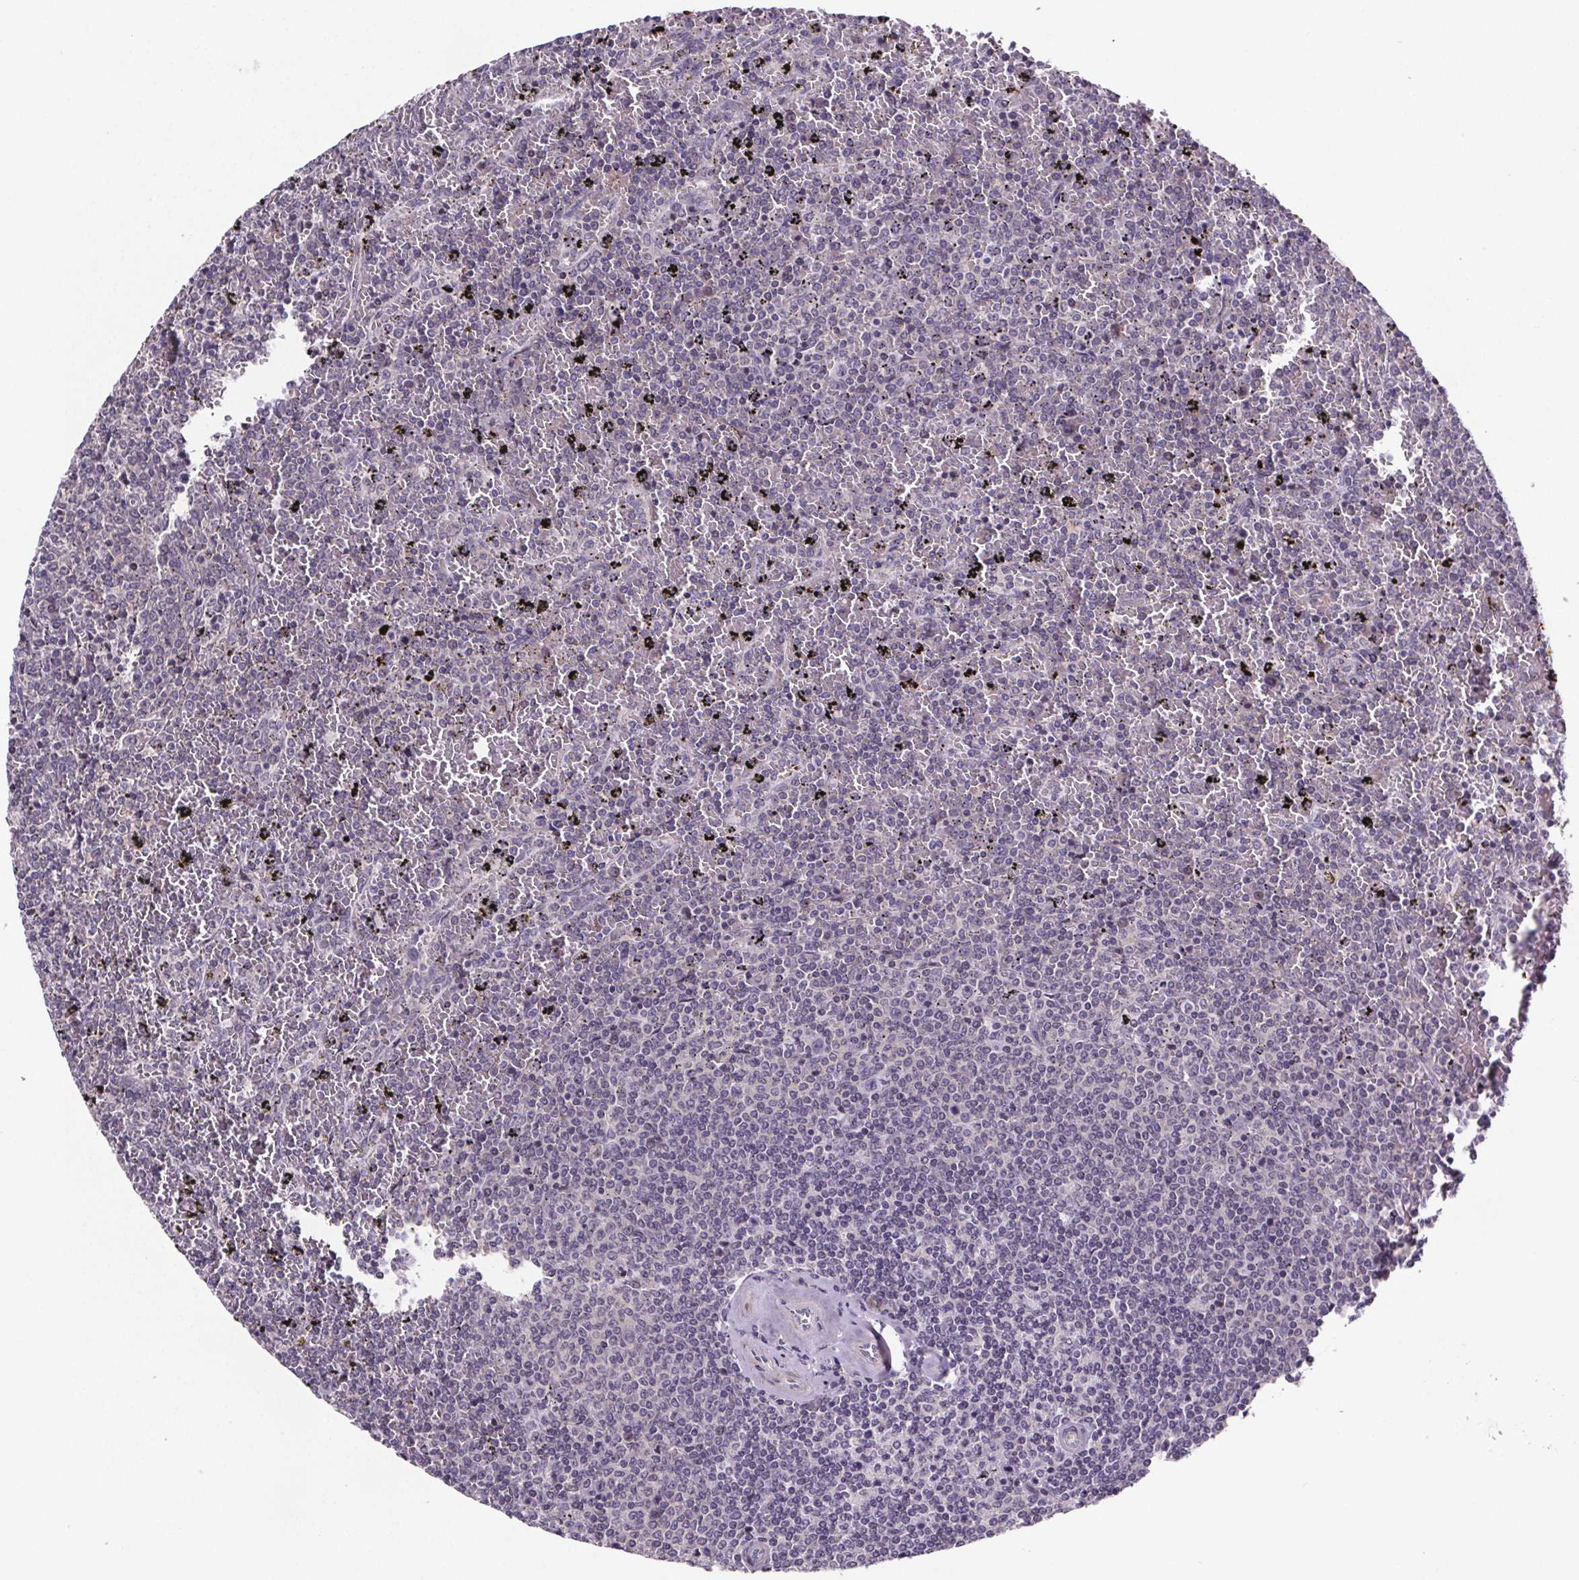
{"staining": {"intensity": "negative", "quantity": "none", "location": "none"}, "tissue": "lymphoma", "cell_type": "Tumor cells", "image_type": "cancer", "snomed": [{"axis": "morphology", "description": "Malignant lymphoma, non-Hodgkin's type, Low grade"}, {"axis": "topography", "description": "Spleen"}], "caption": "A photomicrograph of human low-grade malignant lymphoma, non-Hodgkin's type is negative for staining in tumor cells.", "gene": "TTC12", "patient": {"sex": "female", "age": 77}}